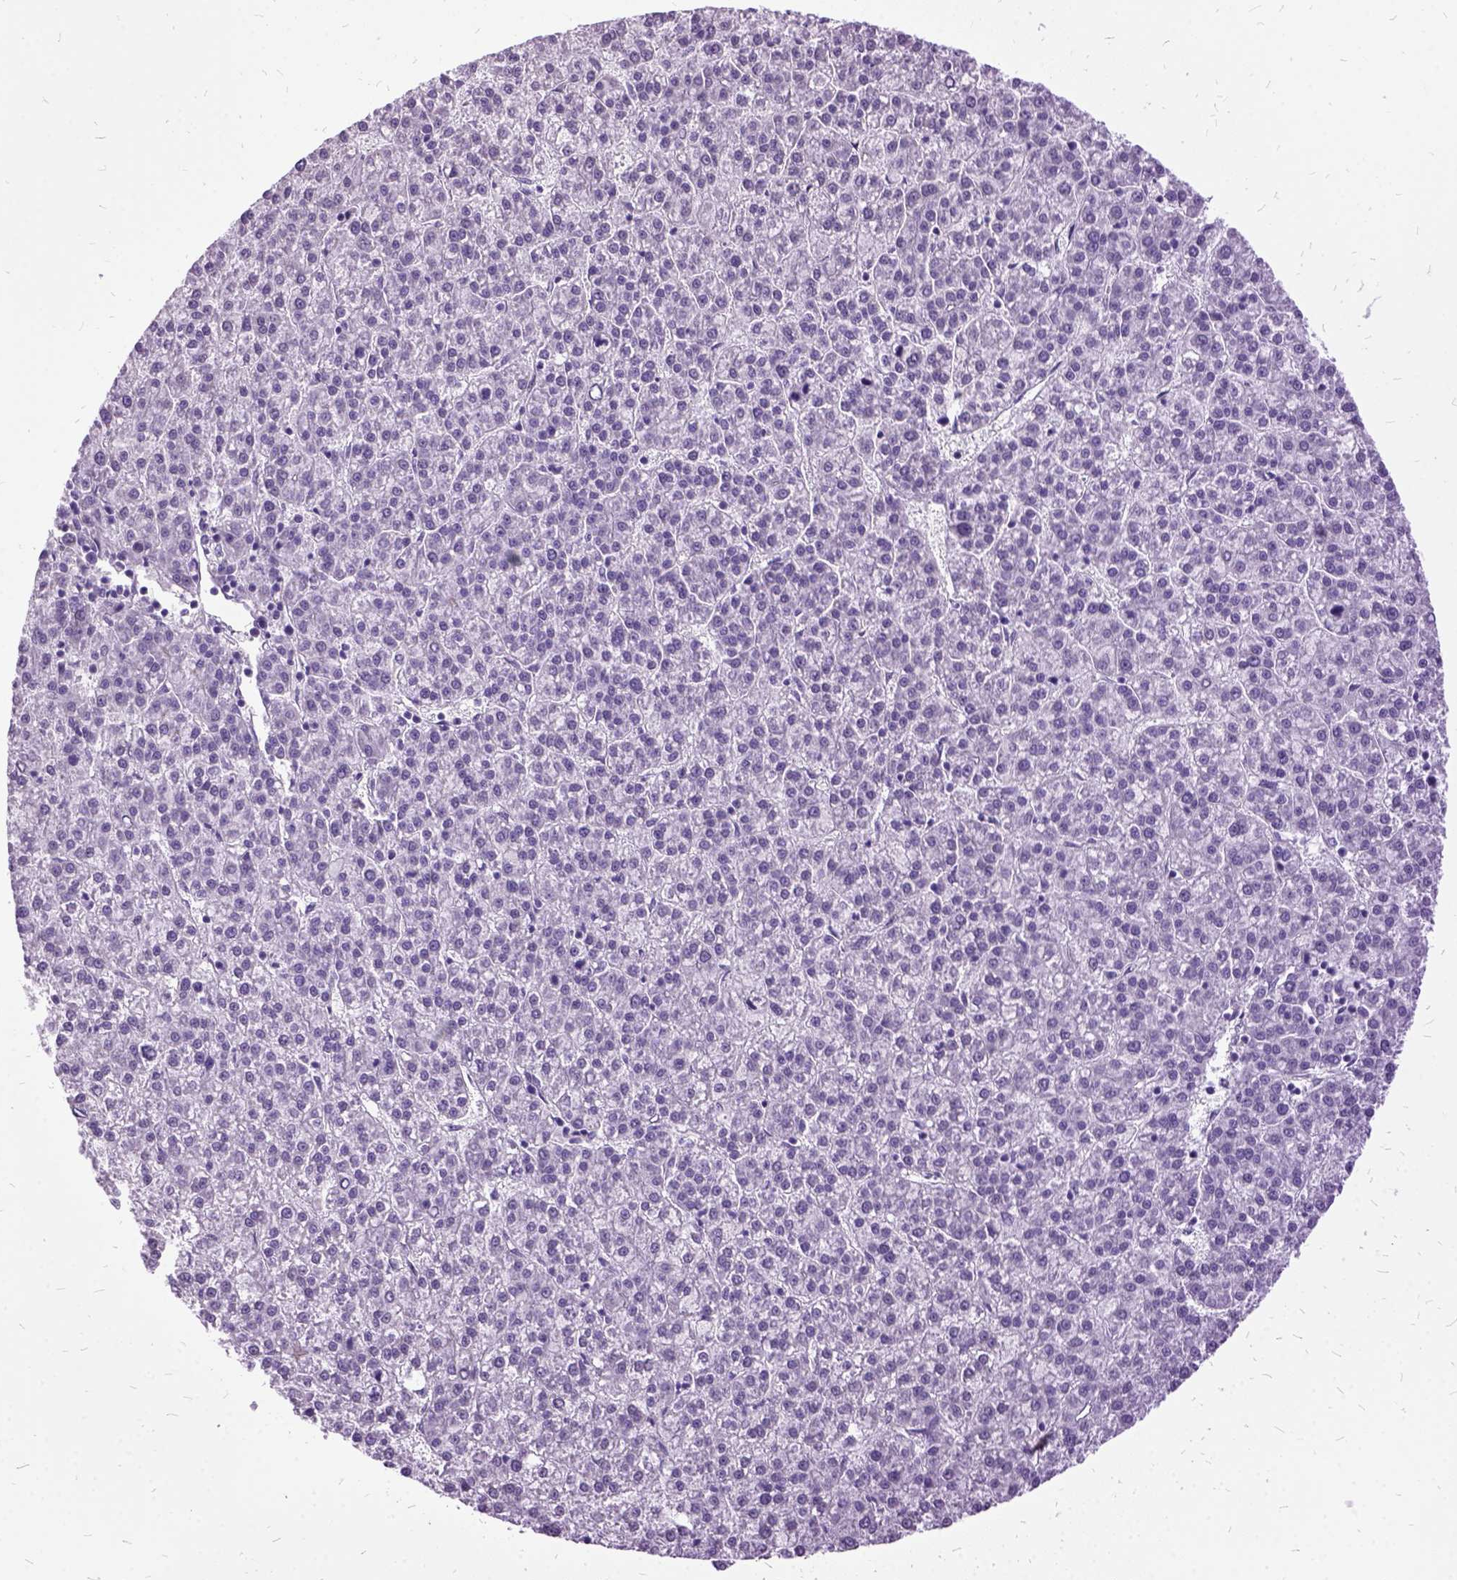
{"staining": {"intensity": "negative", "quantity": "none", "location": "none"}, "tissue": "liver cancer", "cell_type": "Tumor cells", "image_type": "cancer", "snomed": [{"axis": "morphology", "description": "Carcinoma, Hepatocellular, NOS"}, {"axis": "topography", "description": "Liver"}], "caption": "A high-resolution image shows immunohistochemistry staining of liver cancer, which displays no significant staining in tumor cells.", "gene": "MME", "patient": {"sex": "female", "age": 58}}